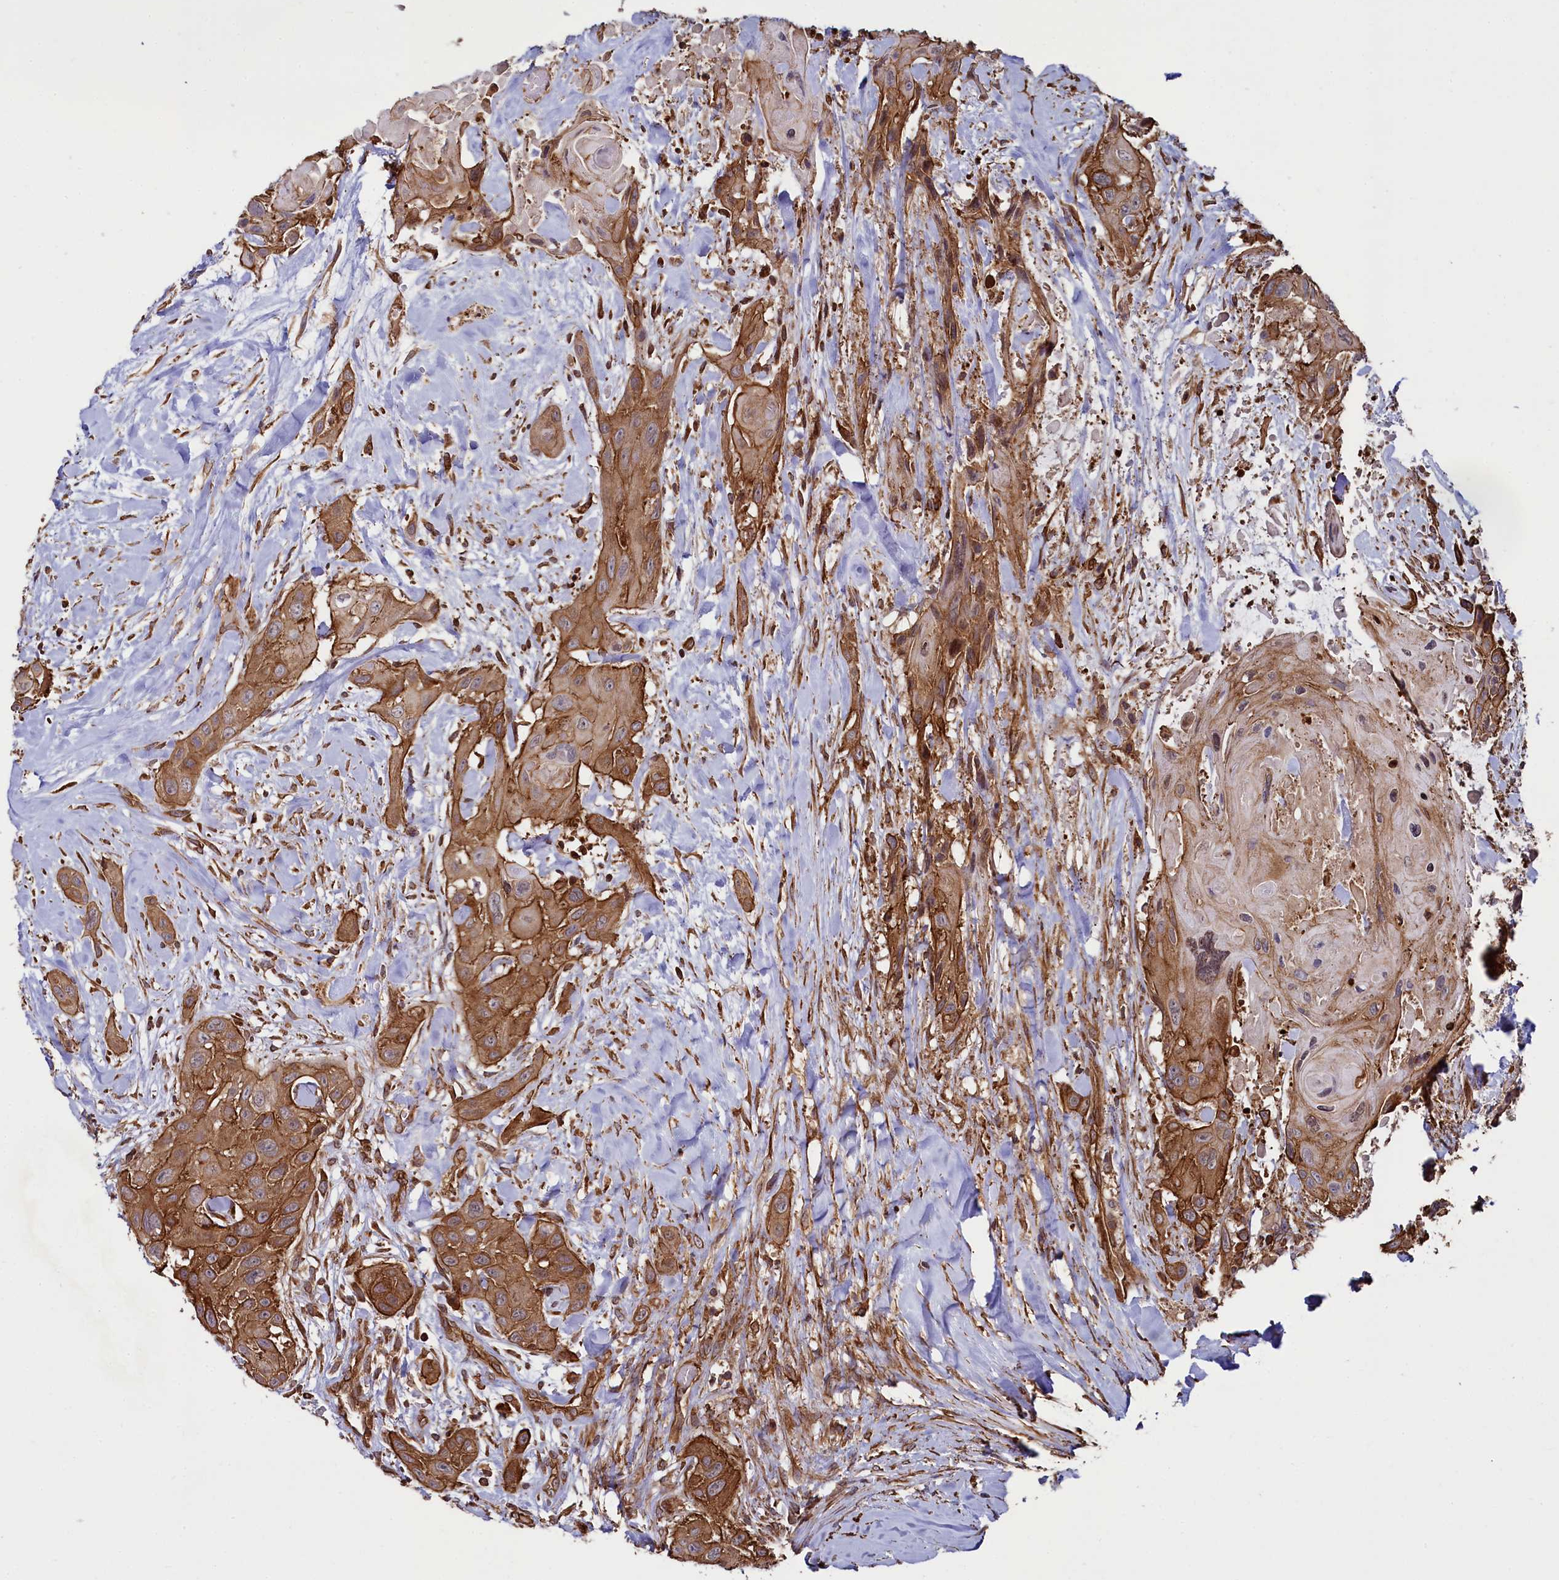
{"staining": {"intensity": "moderate", "quantity": ">75%", "location": "cytoplasmic/membranous"}, "tissue": "head and neck cancer", "cell_type": "Tumor cells", "image_type": "cancer", "snomed": [{"axis": "morphology", "description": "Squamous cell carcinoma, NOS"}, {"axis": "topography", "description": "Head-Neck"}], "caption": "Protein staining exhibits moderate cytoplasmic/membranous expression in about >75% of tumor cells in squamous cell carcinoma (head and neck).", "gene": "SVIP", "patient": {"sex": "male", "age": 81}}